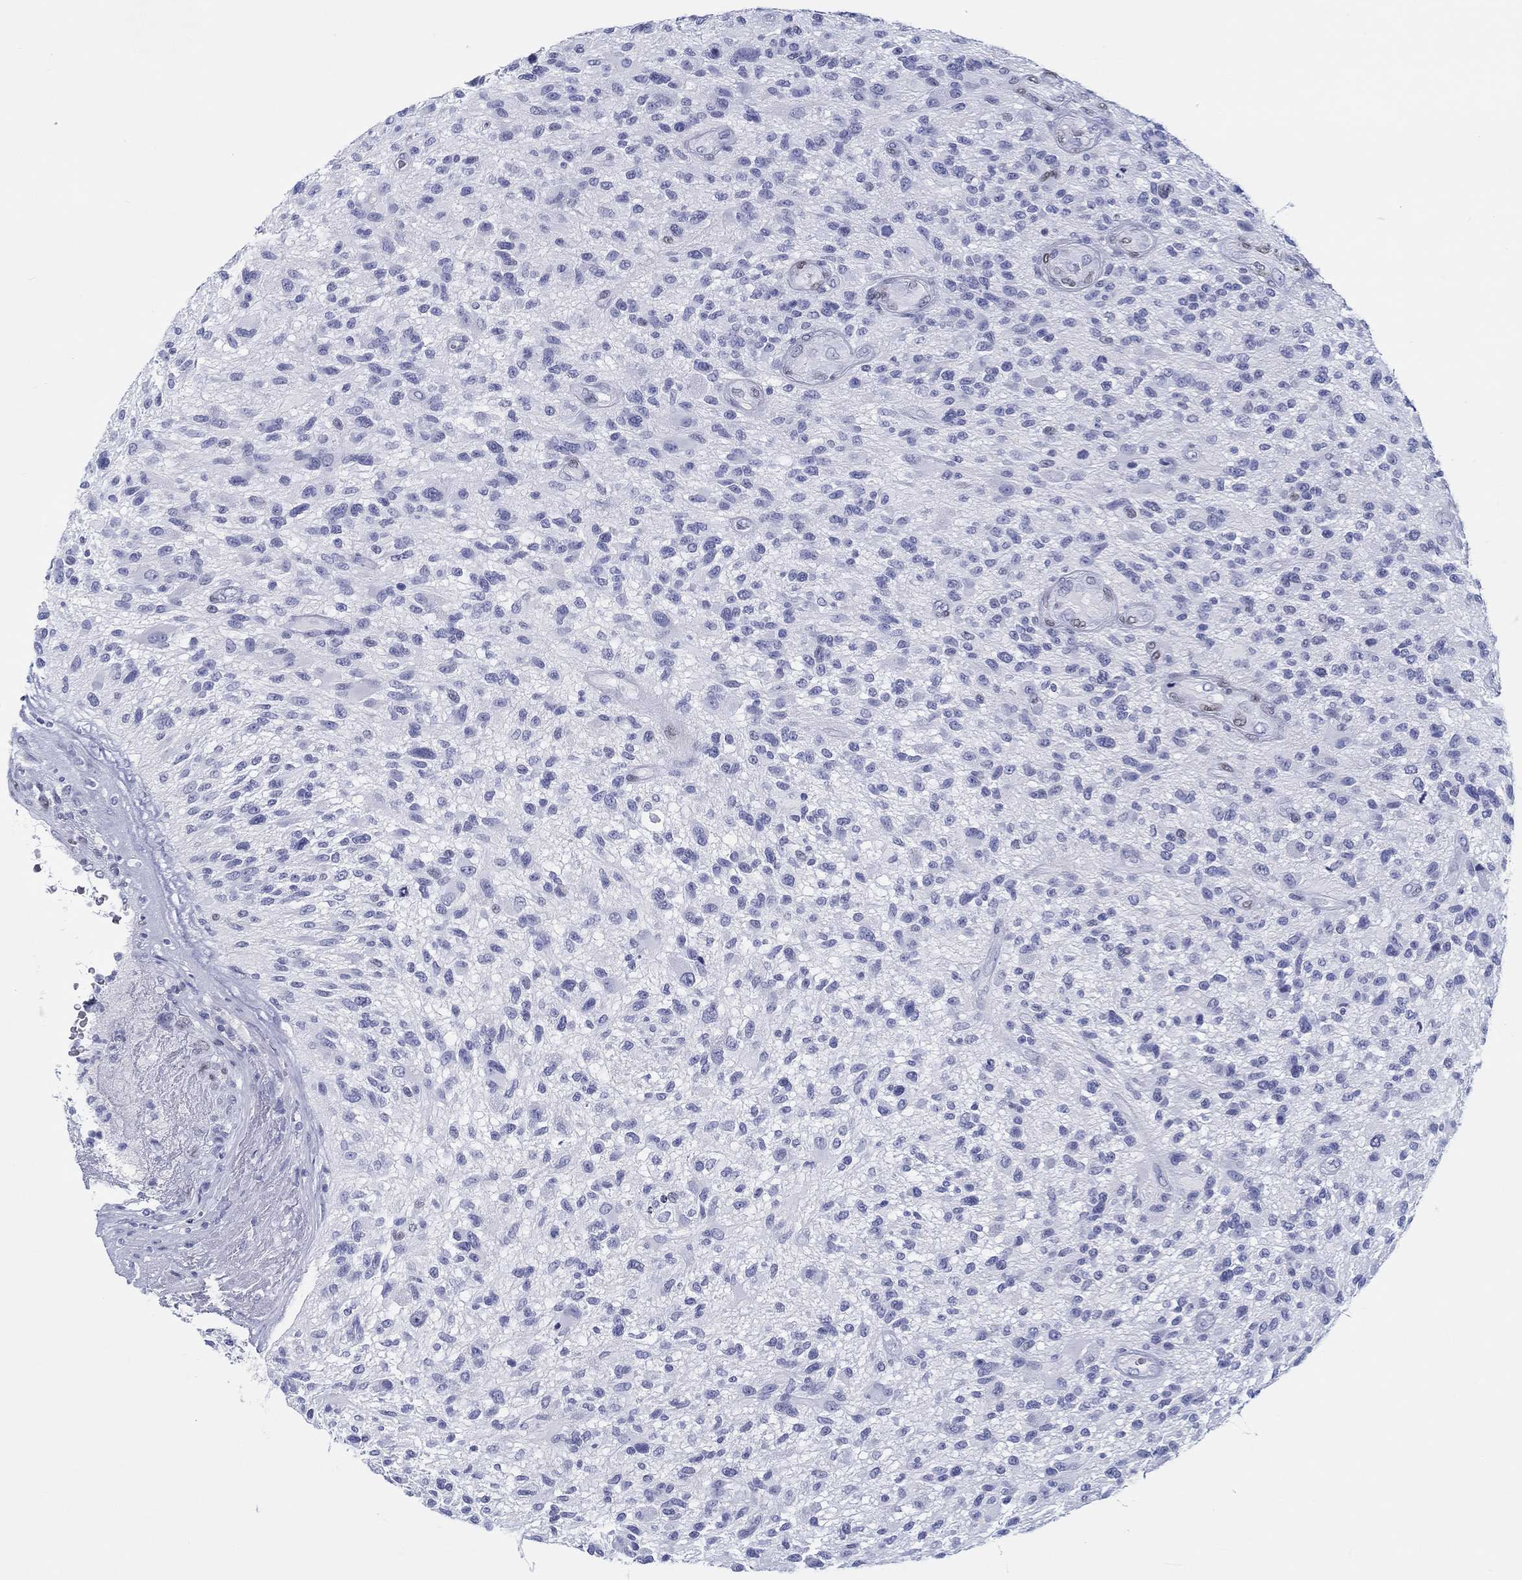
{"staining": {"intensity": "negative", "quantity": "none", "location": "none"}, "tissue": "glioma", "cell_type": "Tumor cells", "image_type": "cancer", "snomed": [{"axis": "morphology", "description": "Glioma, malignant, High grade"}, {"axis": "topography", "description": "Brain"}], "caption": "Malignant glioma (high-grade) was stained to show a protein in brown. There is no significant staining in tumor cells. (Stains: DAB immunohistochemistry with hematoxylin counter stain, Microscopy: brightfield microscopy at high magnification).", "gene": "H1-1", "patient": {"sex": "male", "age": 47}}